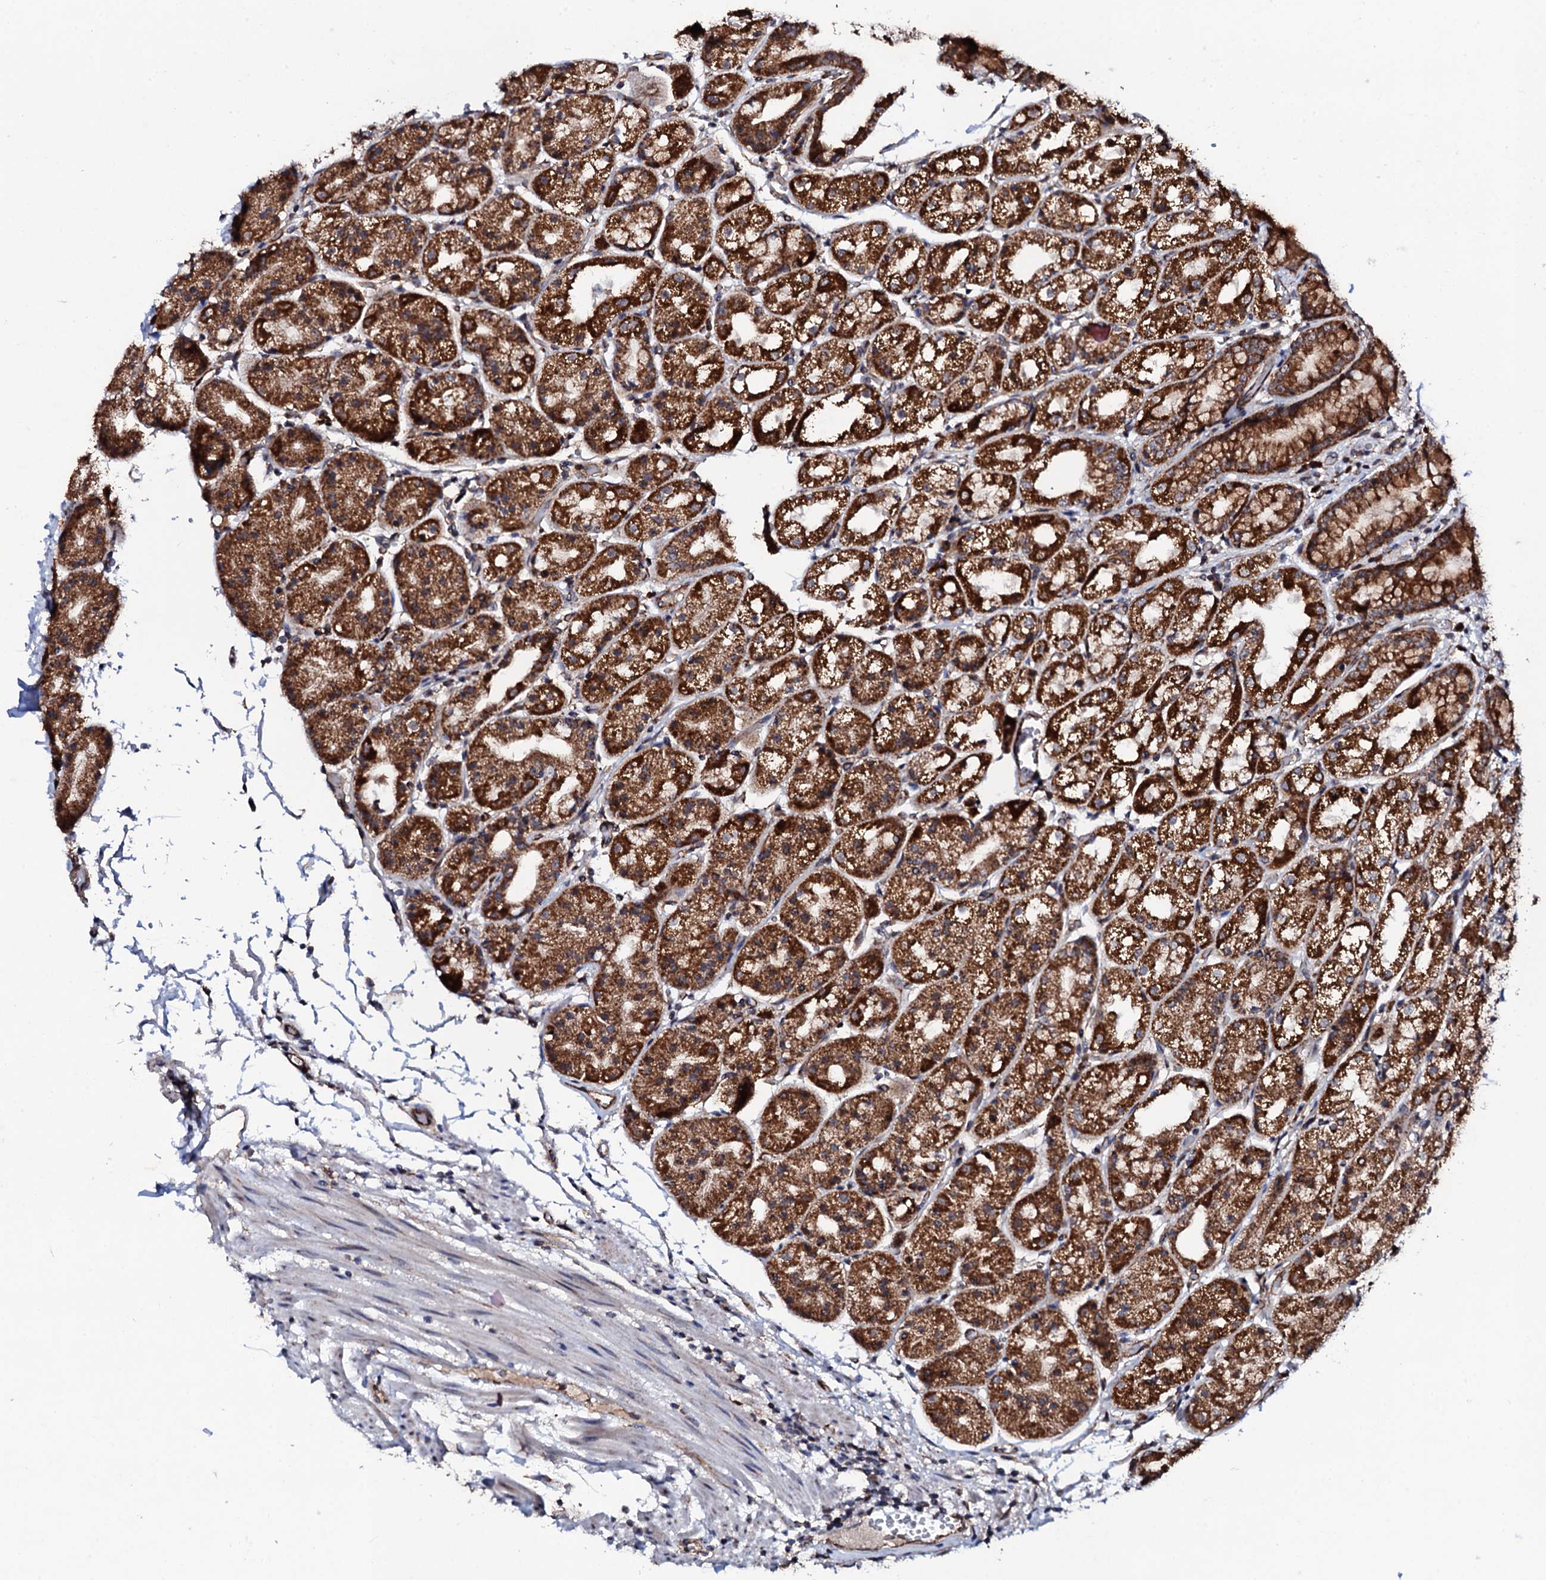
{"staining": {"intensity": "strong", "quantity": ">75%", "location": "cytoplasmic/membranous"}, "tissue": "stomach", "cell_type": "Glandular cells", "image_type": "normal", "snomed": [{"axis": "morphology", "description": "Normal tissue, NOS"}, {"axis": "topography", "description": "Stomach, upper"}], "caption": "Stomach stained for a protein exhibits strong cytoplasmic/membranous positivity in glandular cells. The staining was performed using DAB to visualize the protein expression in brown, while the nuclei were stained in blue with hematoxylin (Magnification: 20x).", "gene": "MTIF3", "patient": {"sex": "male", "age": 72}}